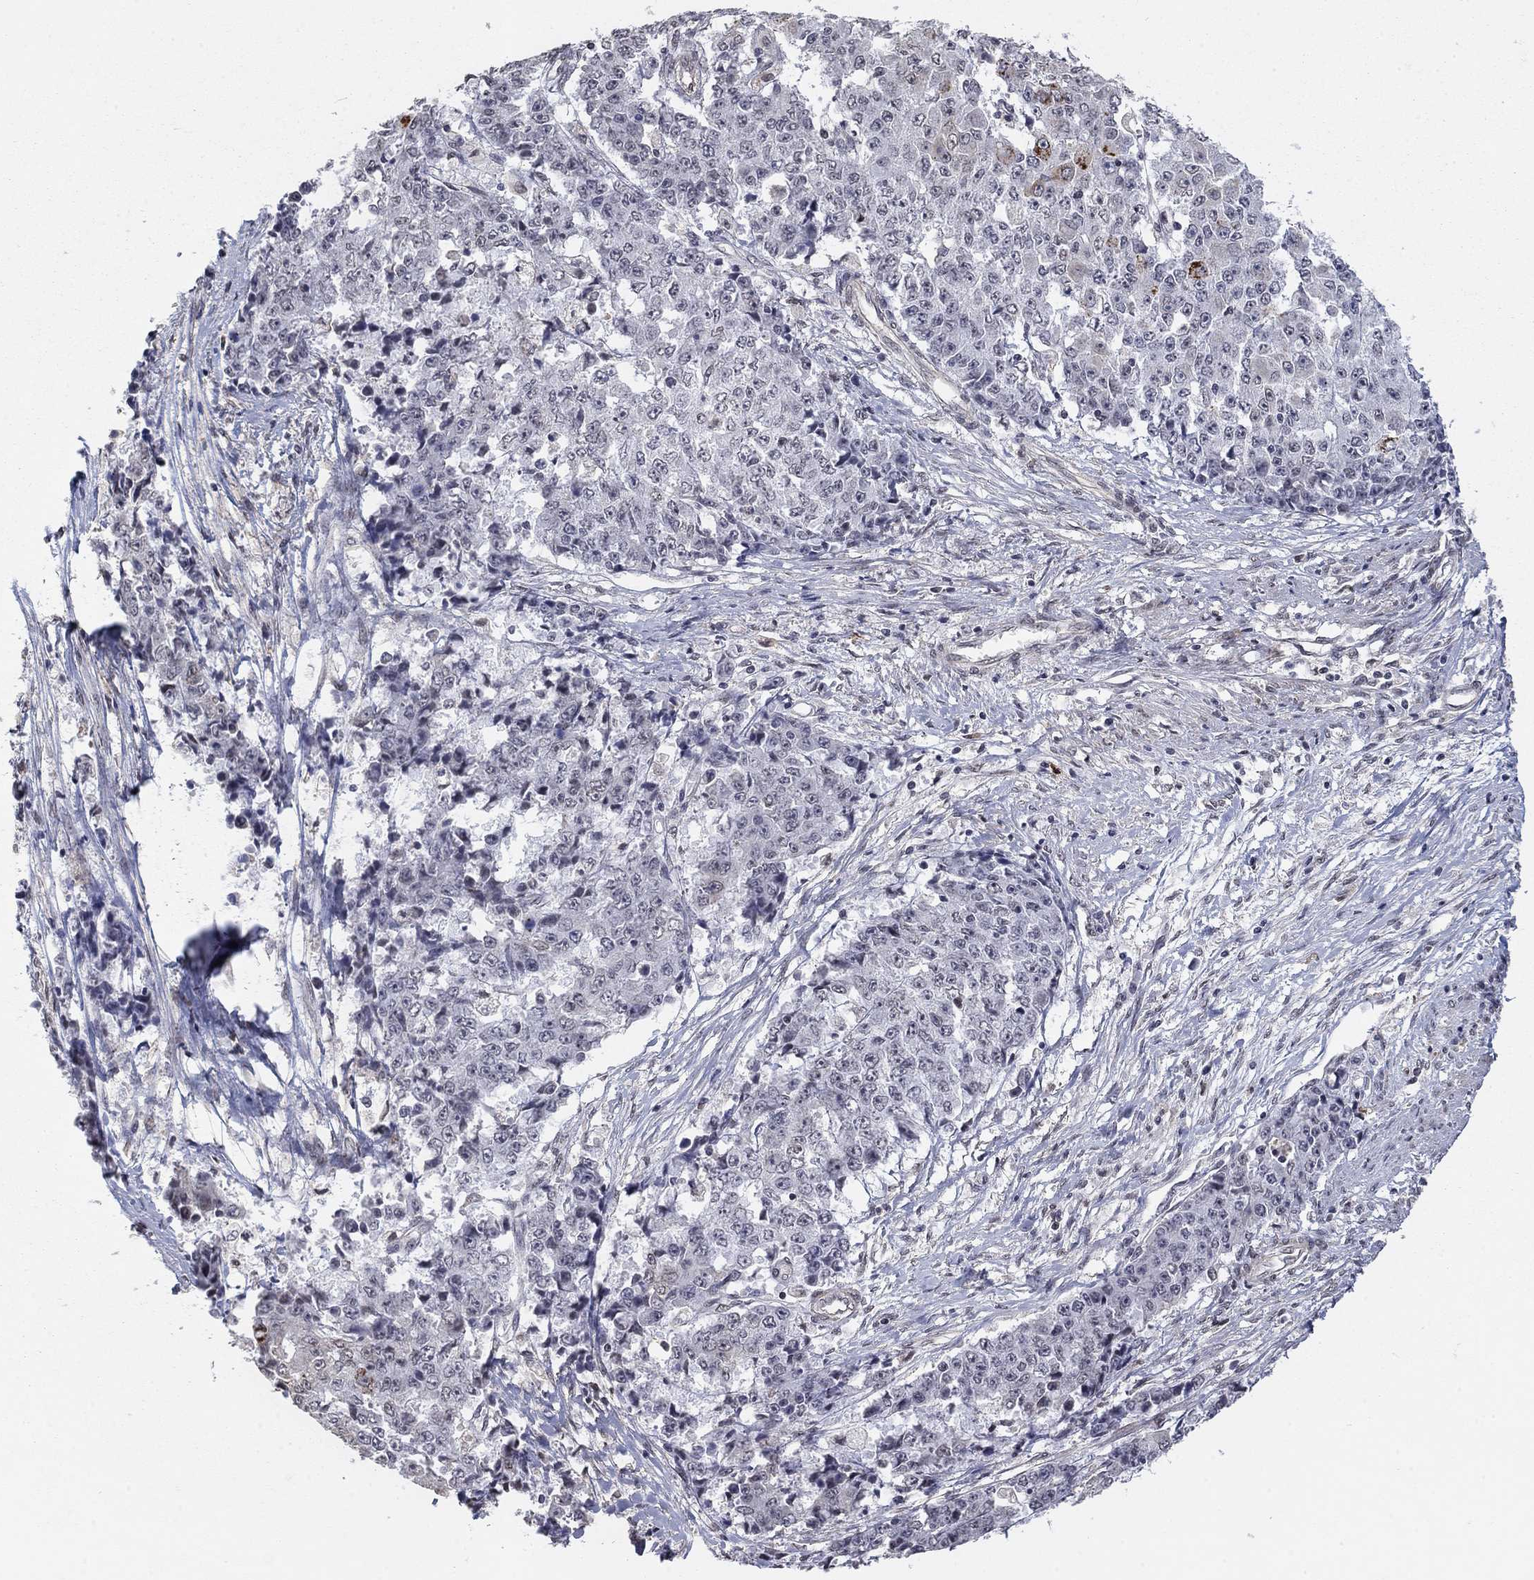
{"staining": {"intensity": "negative", "quantity": "none", "location": "none"}, "tissue": "ovarian cancer", "cell_type": "Tumor cells", "image_type": "cancer", "snomed": [{"axis": "morphology", "description": "Carcinoma, endometroid"}, {"axis": "topography", "description": "Ovary"}], "caption": "Tumor cells are negative for protein expression in human ovarian endometroid carcinoma.", "gene": "GRIA3", "patient": {"sex": "female", "age": 42}}